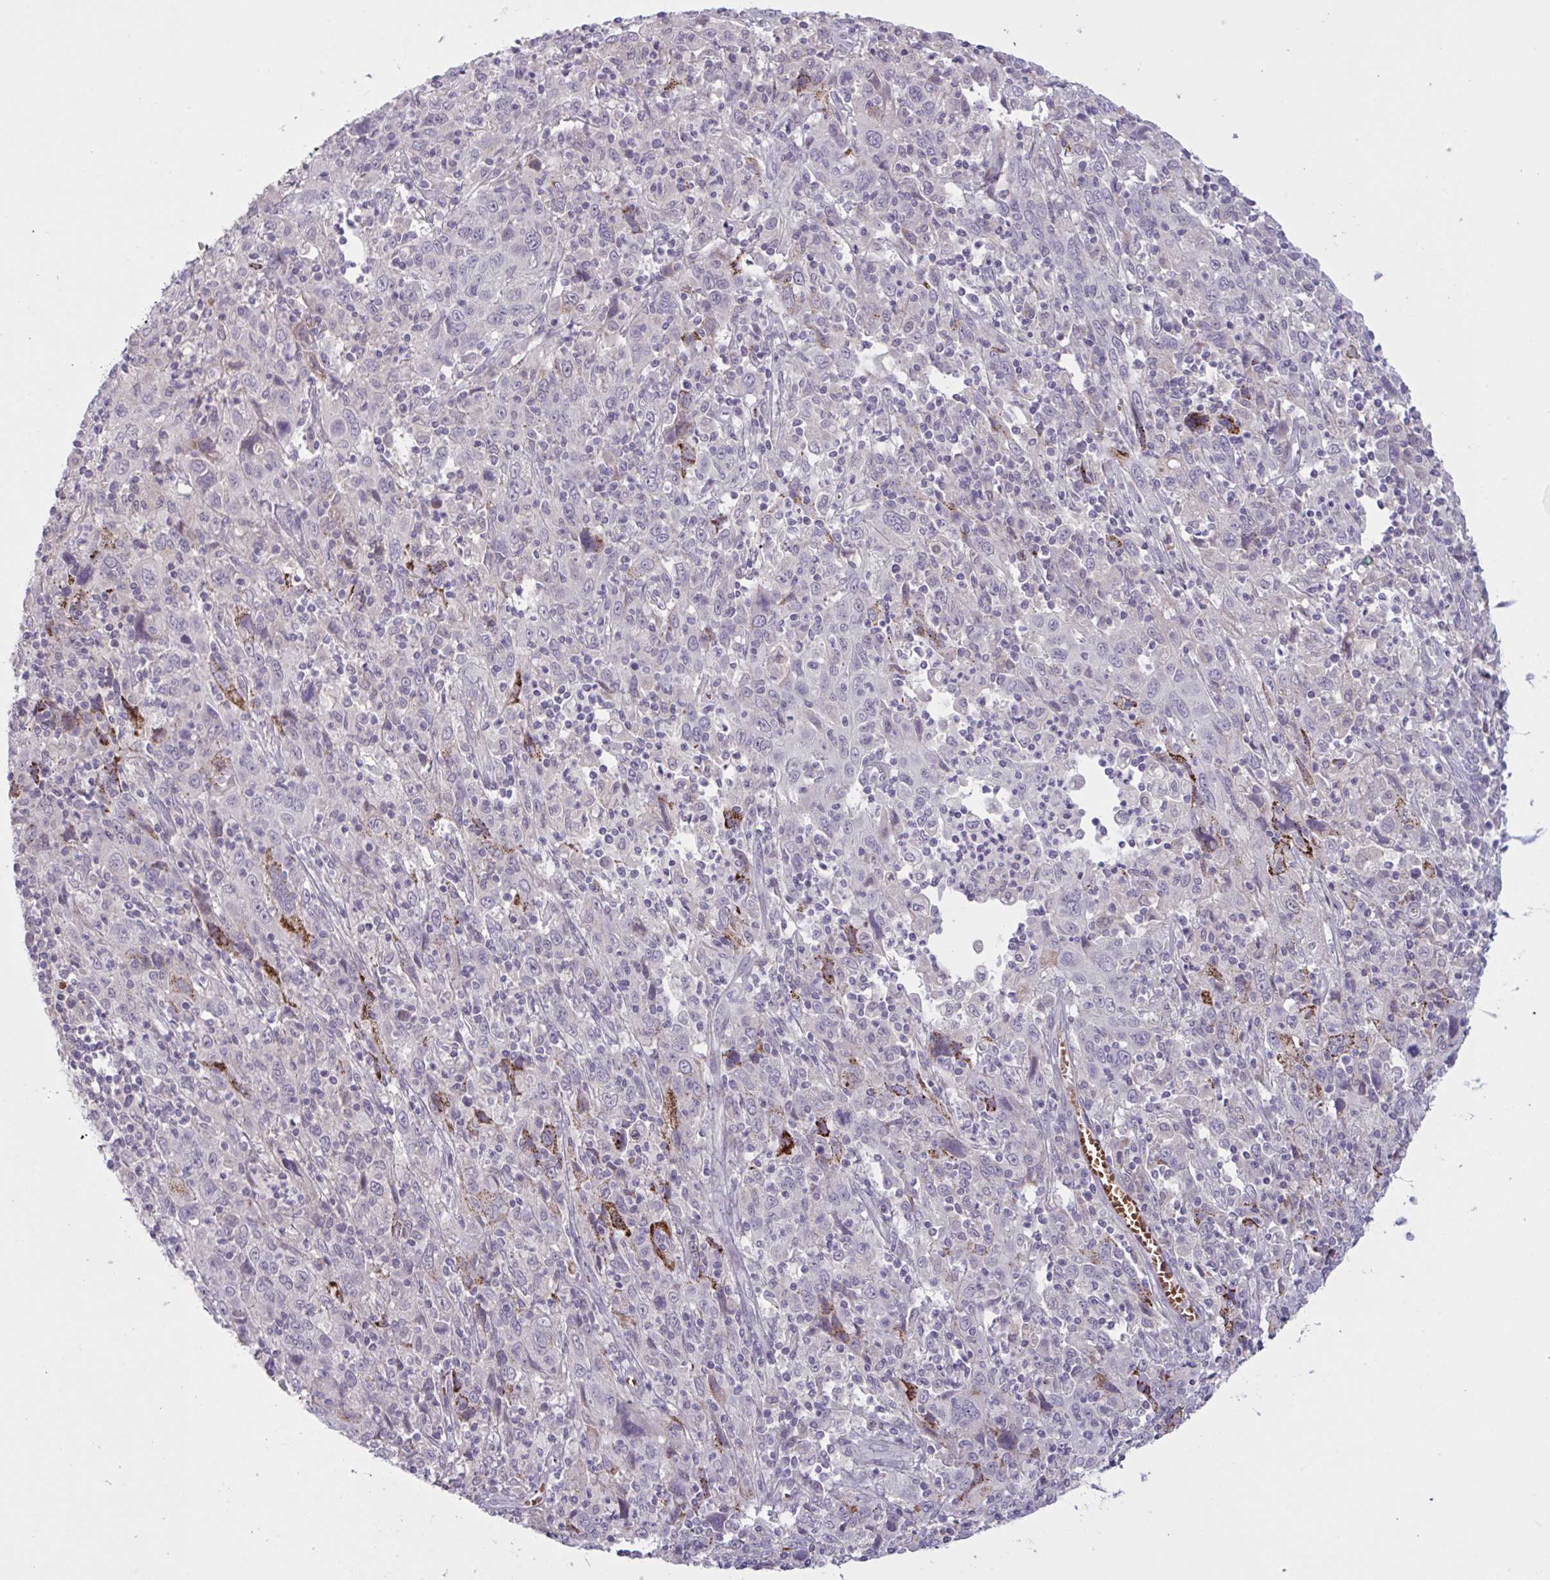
{"staining": {"intensity": "negative", "quantity": "none", "location": "none"}, "tissue": "cervical cancer", "cell_type": "Tumor cells", "image_type": "cancer", "snomed": [{"axis": "morphology", "description": "Squamous cell carcinoma, NOS"}, {"axis": "topography", "description": "Cervix"}], "caption": "A histopathology image of squamous cell carcinoma (cervical) stained for a protein displays no brown staining in tumor cells. Brightfield microscopy of immunohistochemistry stained with DAB (3,3'-diaminobenzidine) (brown) and hematoxylin (blue), captured at high magnification.", "gene": "RFPL4B", "patient": {"sex": "female", "age": 46}}